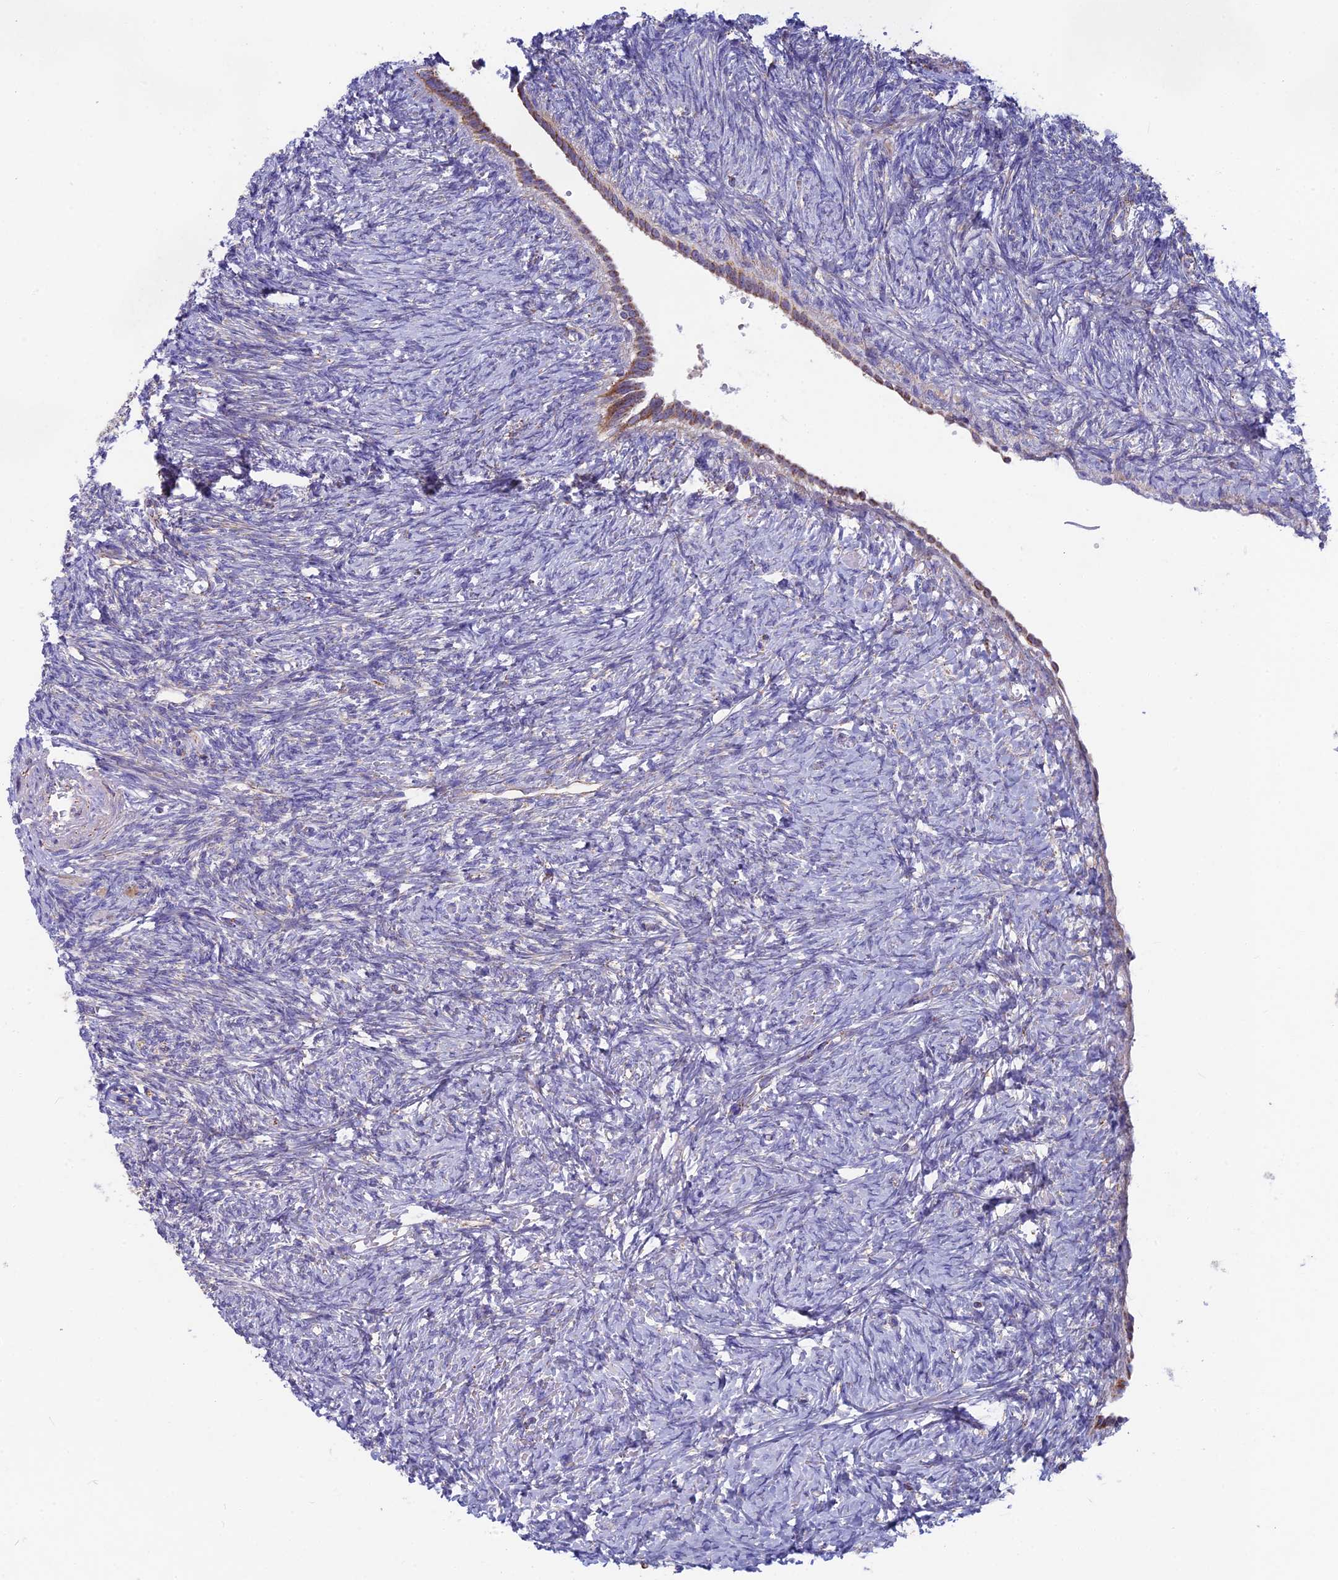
{"staining": {"intensity": "negative", "quantity": "none", "location": "none"}, "tissue": "ovary", "cell_type": "Ovarian stroma cells", "image_type": "normal", "snomed": [{"axis": "morphology", "description": "Normal tissue, NOS"}, {"axis": "topography", "description": "Ovary"}], "caption": "Immunohistochemical staining of normal human ovary demonstrates no significant expression in ovarian stroma cells.", "gene": "CS", "patient": {"sex": "female", "age": 41}}